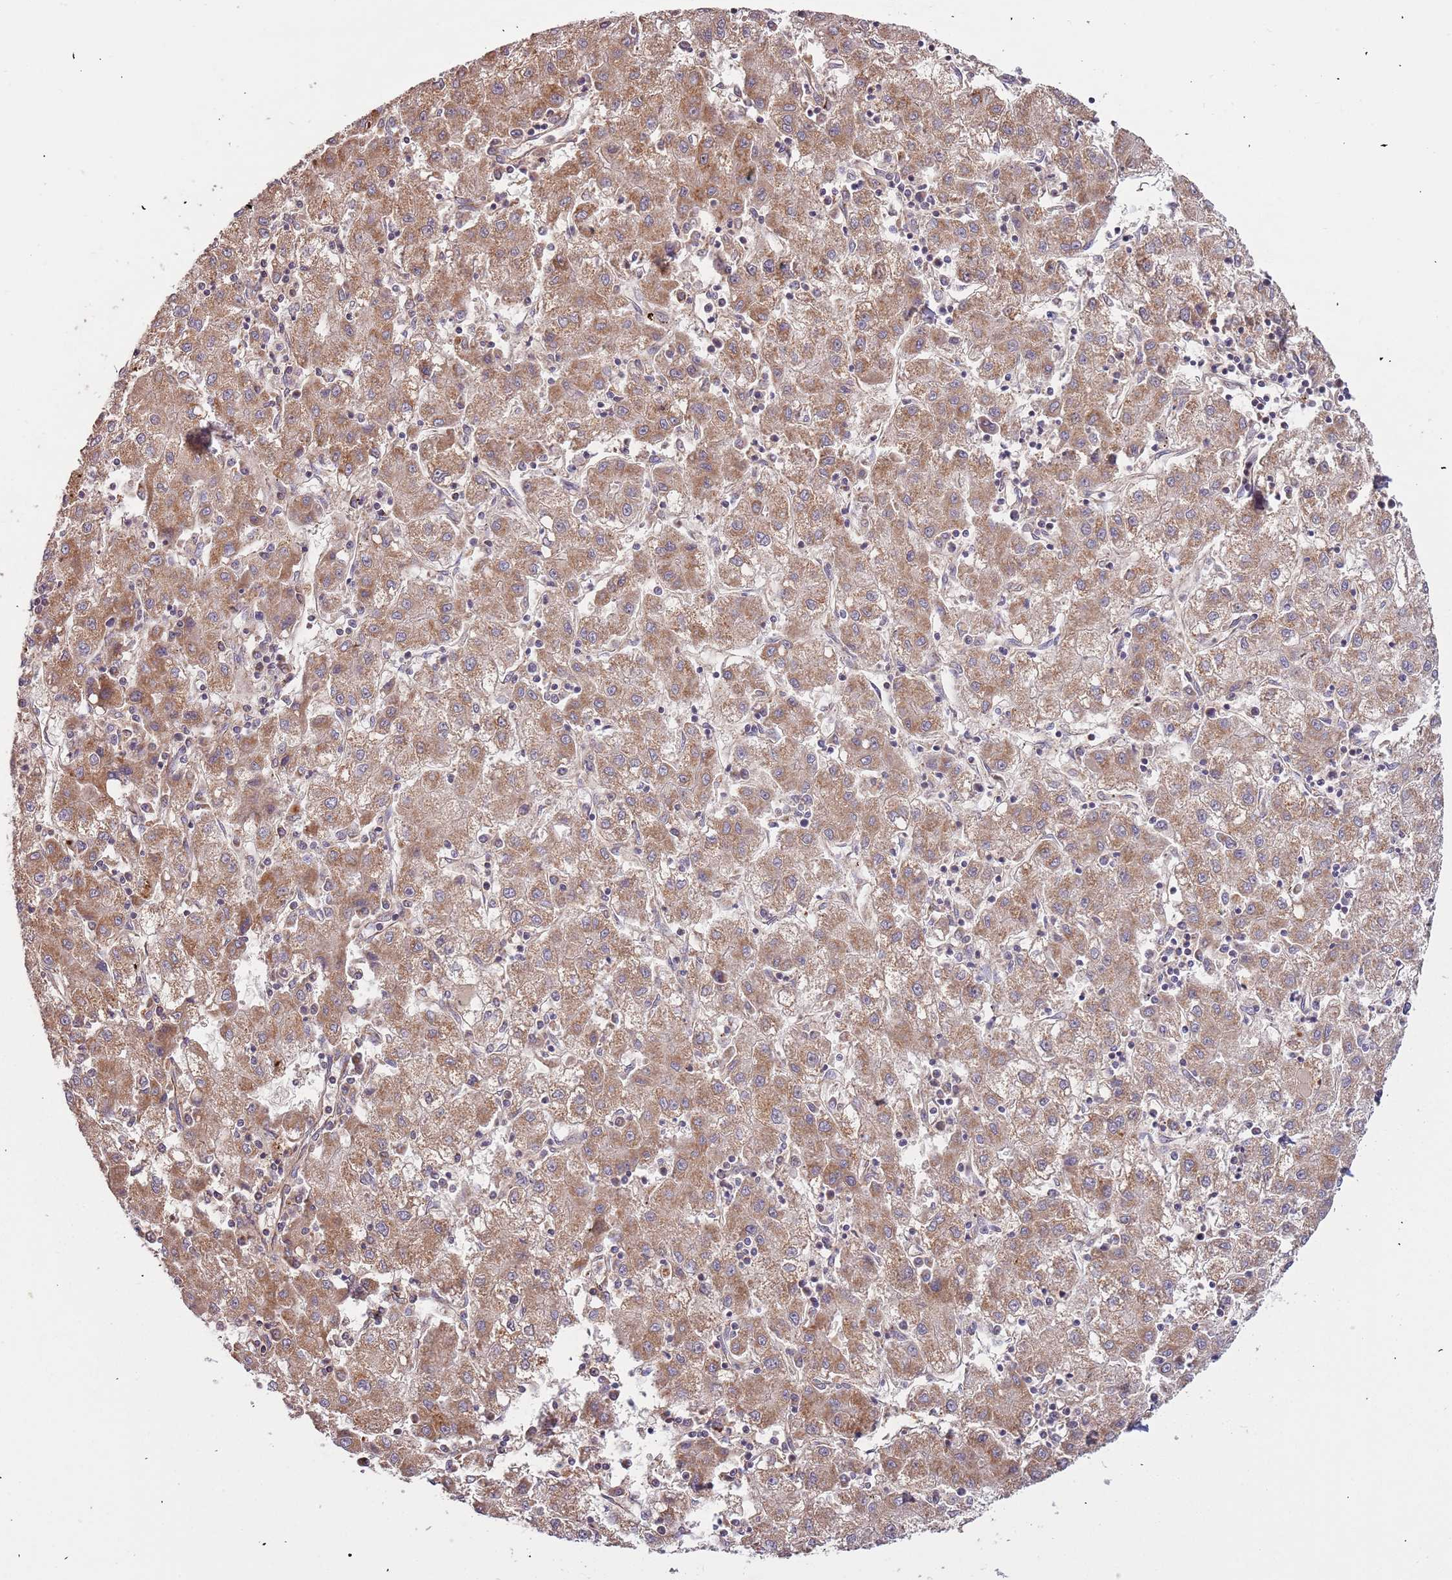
{"staining": {"intensity": "moderate", "quantity": ">75%", "location": "cytoplasmic/membranous"}, "tissue": "liver cancer", "cell_type": "Tumor cells", "image_type": "cancer", "snomed": [{"axis": "morphology", "description": "Carcinoma, Hepatocellular, NOS"}, {"axis": "topography", "description": "Liver"}], "caption": "Immunohistochemical staining of human liver cancer (hepatocellular carcinoma) shows moderate cytoplasmic/membranous protein positivity in approximately >75% of tumor cells.", "gene": "IL17RD", "patient": {"sex": "male", "age": 72}}